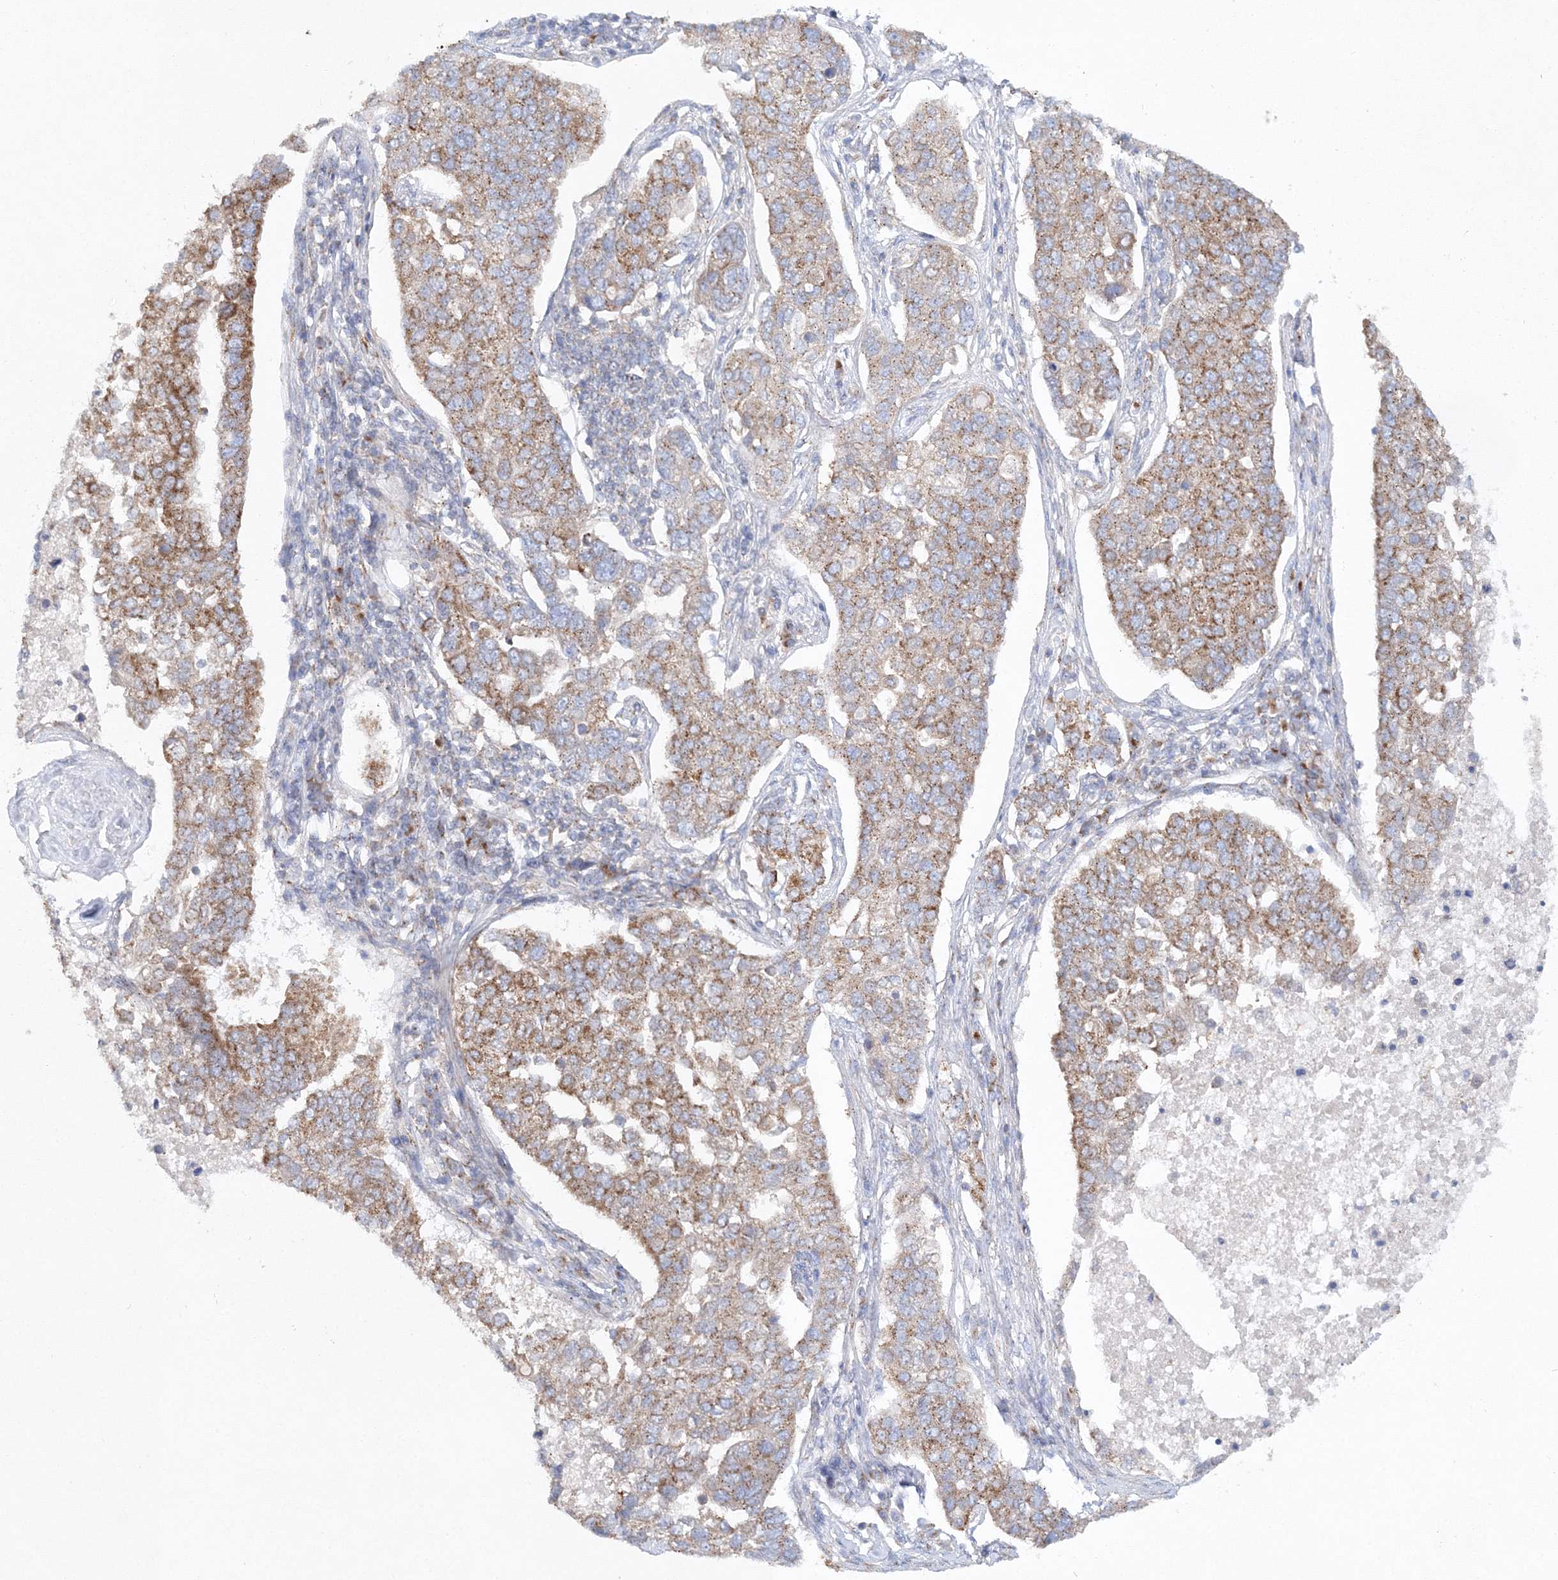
{"staining": {"intensity": "weak", "quantity": "<25%", "location": "cytoplasmic/membranous"}, "tissue": "pancreatic cancer", "cell_type": "Tumor cells", "image_type": "cancer", "snomed": [{"axis": "morphology", "description": "Adenocarcinoma, NOS"}, {"axis": "topography", "description": "Pancreas"}], "caption": "Image shows no protein staining in tumor cells of pancreatic cancer tissue. Nuclei are stained in blue.", "gene": "SEC23IP", "patient": {"sex": "female", "age": 61}}